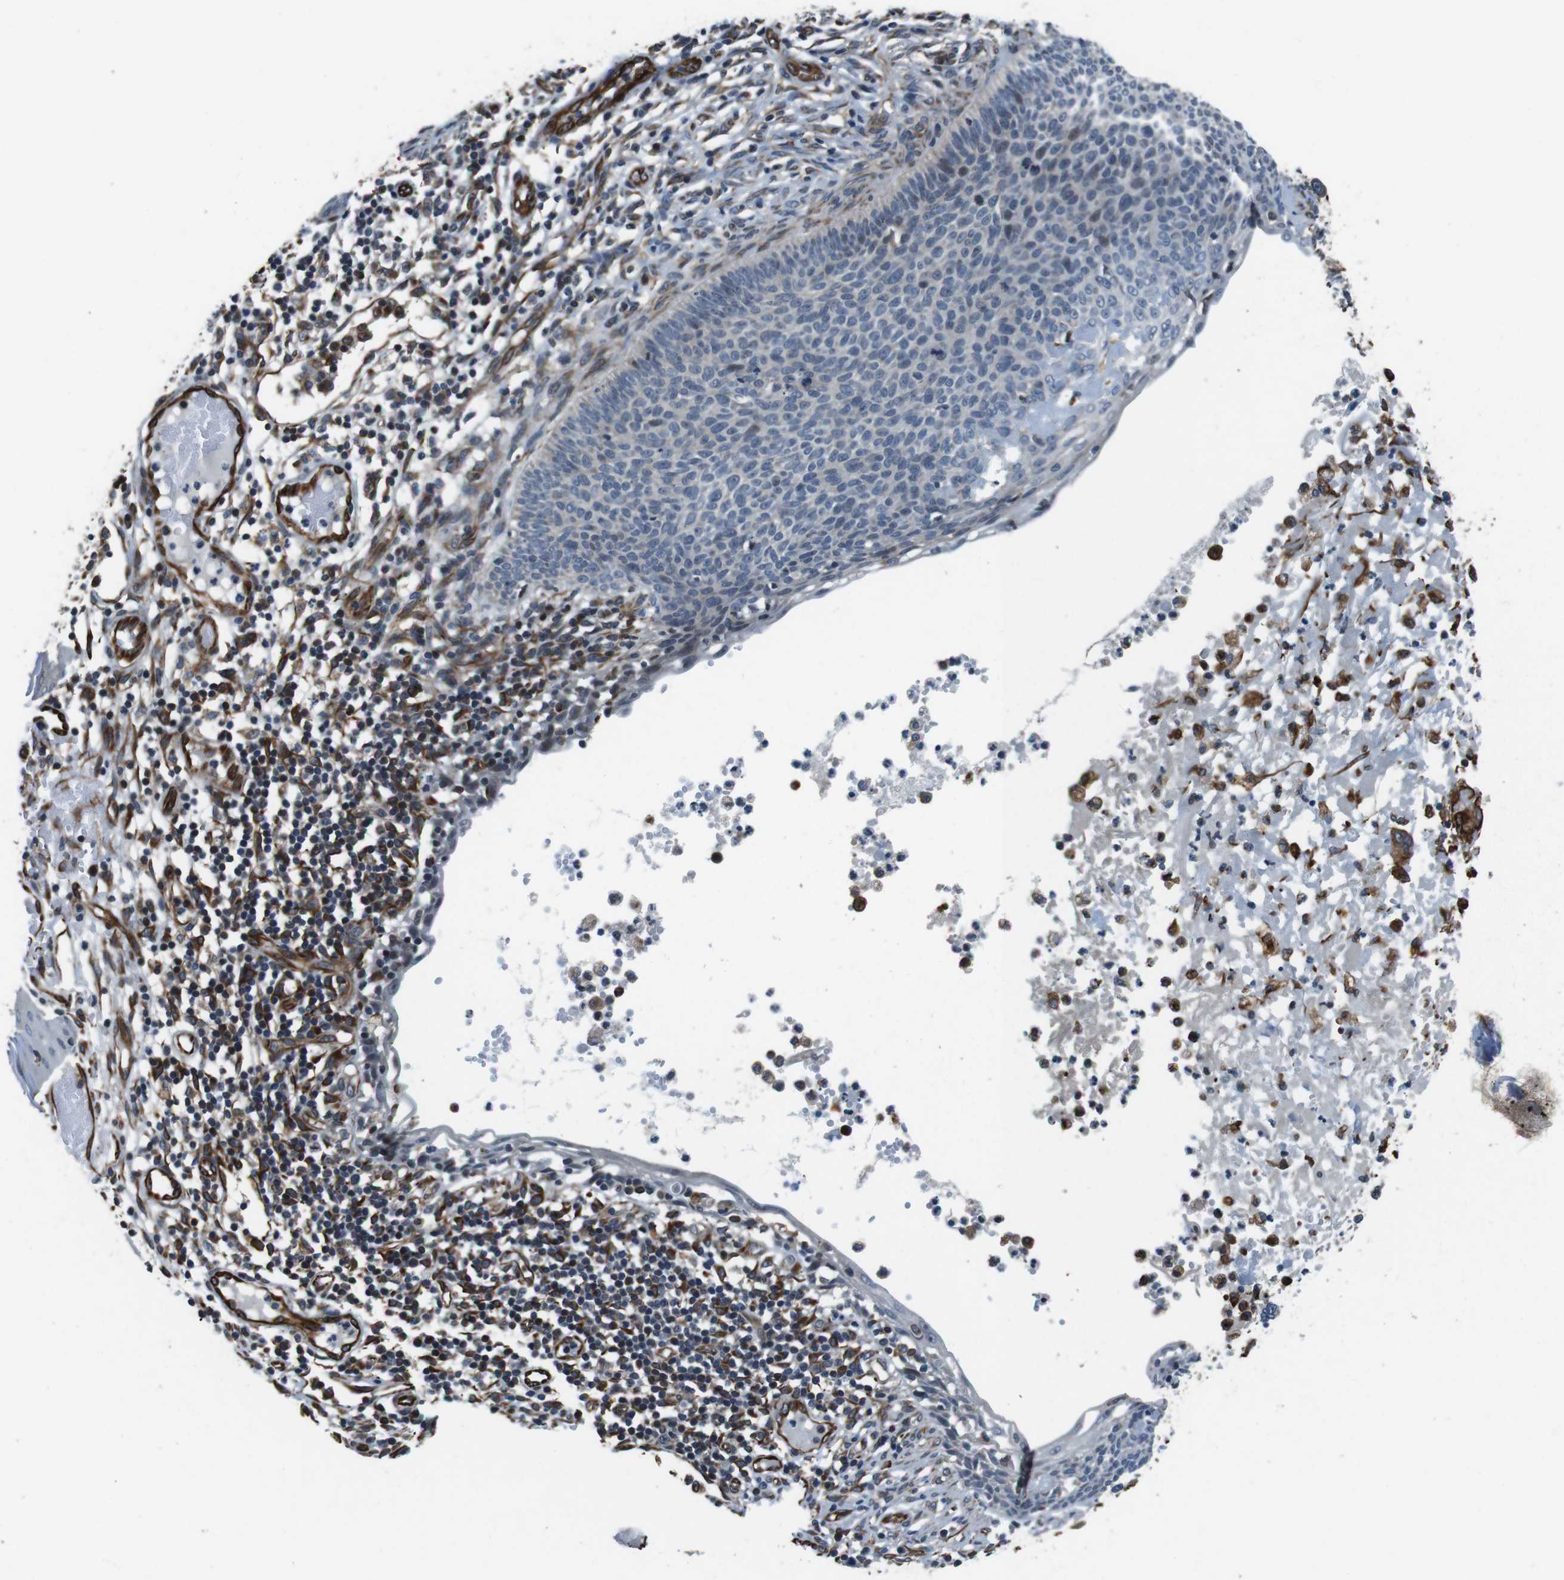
{"staining": {"intensity": "negative", "quantity": "none", "location": "none"}, "tissue": "skin cancer", "cell_type": "Tumor cells", "image_type": "cancer", "snomed": [{"axis": "morphology", "description": "Normal tissue, NOS"}, {"axis": "morphology", "description": "Basal cell carcinoma"}, {"axis": "topography", "description": "Skin"}], "caption": "This is a image of immunohistochemistry (IHC) staining of basal cell carcinoma (skin), which shows no expression in tumor cells.", "gene": "LRRC49", "patient": {"sex": "male", "age": 87}}